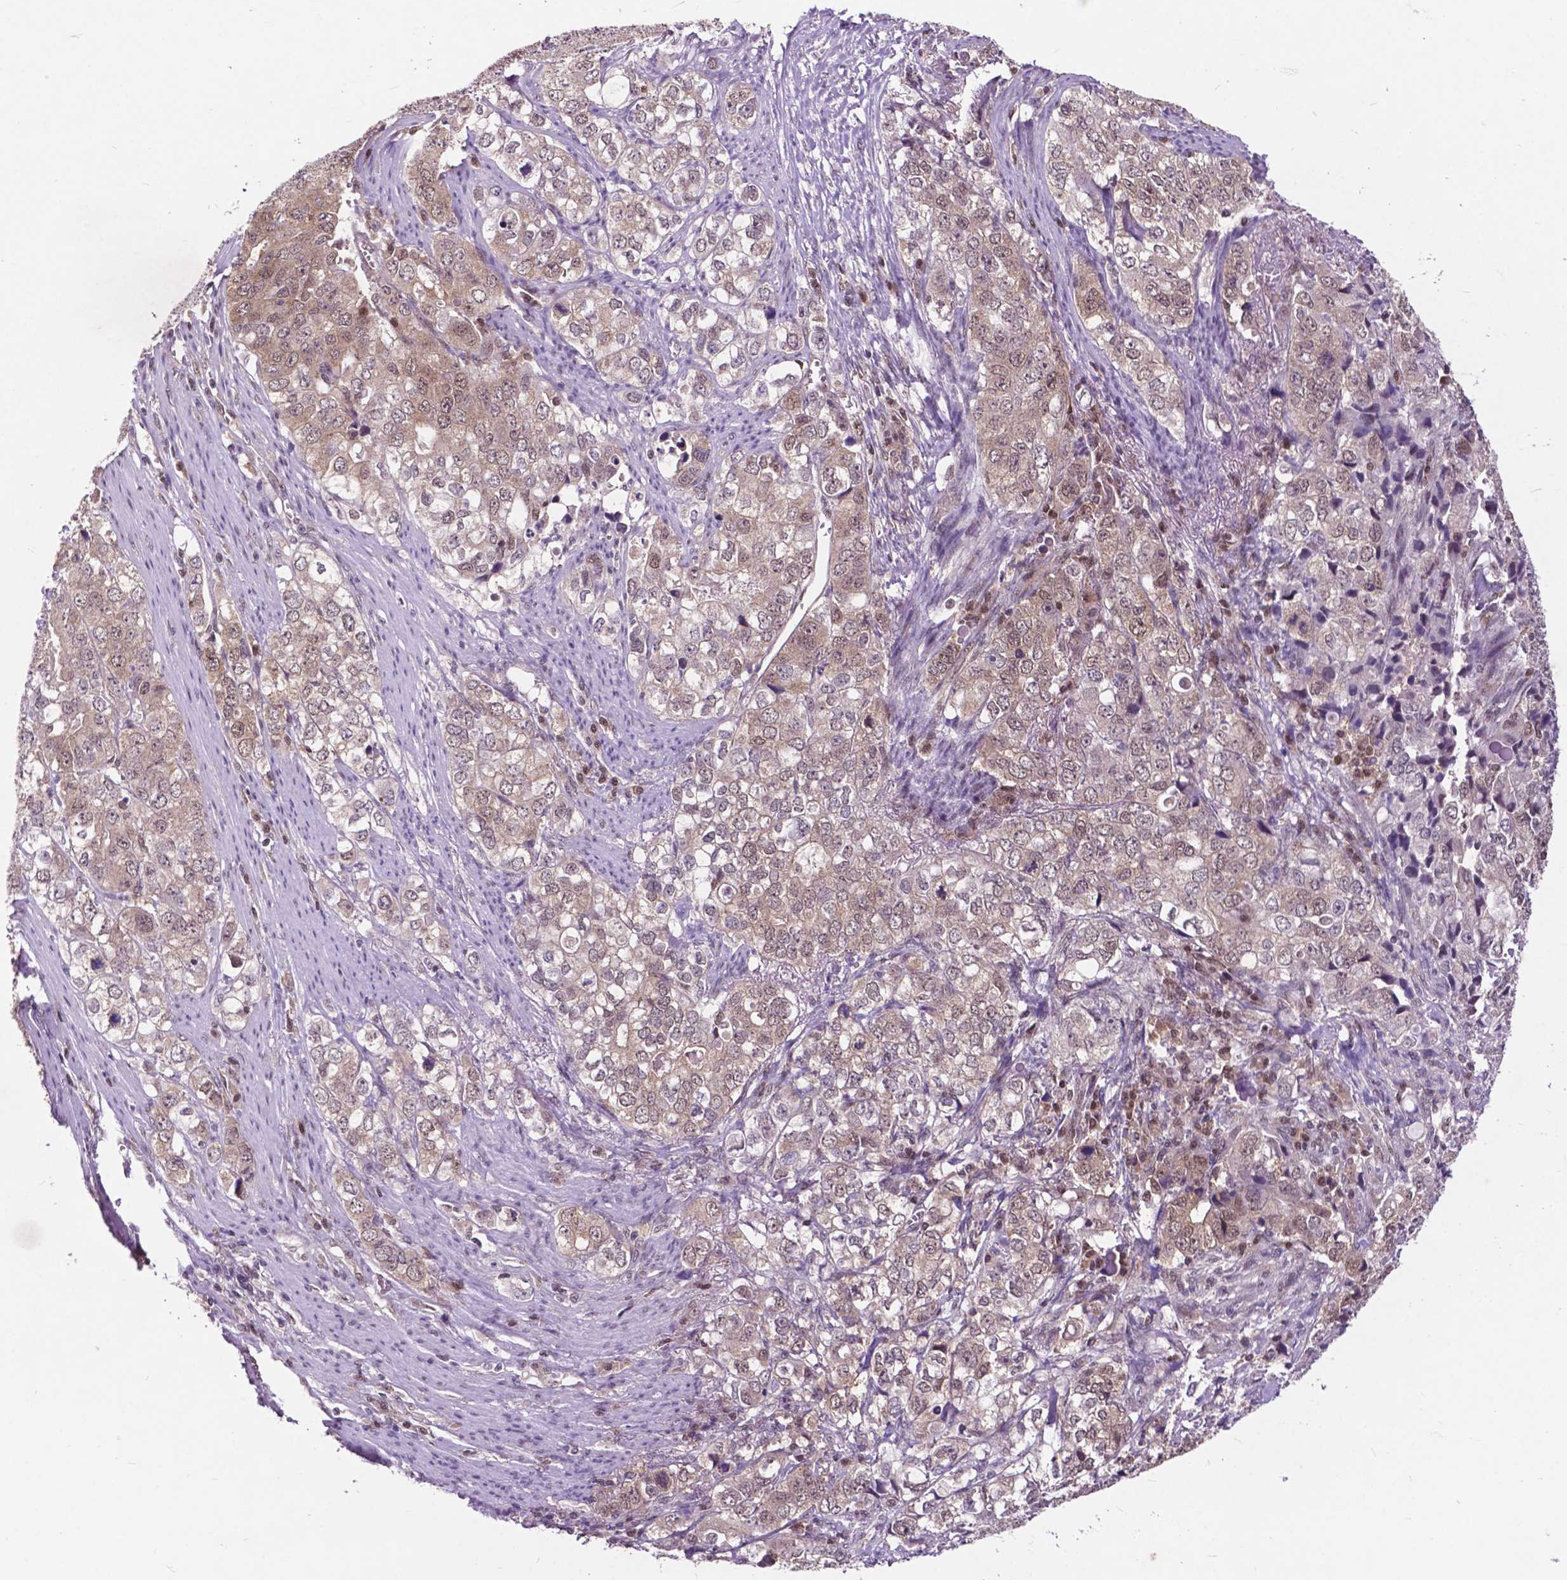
{"staining": {"intensity": "weak", "quantity": "25%-75%", "location": "cytoplasmic/membranous,nuclear"}, "tissue": "stomach cancer", "cell_type": "Tumor cells", "image_type": "cancer", "snomed": [{"axis": "morphology", "description": "Adenocarcinoma, NOS"}, {"axis": "topography", "description": "Stomach, lower"}], "caption": "A low amount of weak cytoplasmic/membranous and nuclear staining is appreciated in about 25%-75% of tumor cells in stomach adenocarcinoma tissue. (DAB IHC with brightfield microscopy, high magnification).", "gene": "FAF1", "patient": {"sex": "female", "age": 72}}